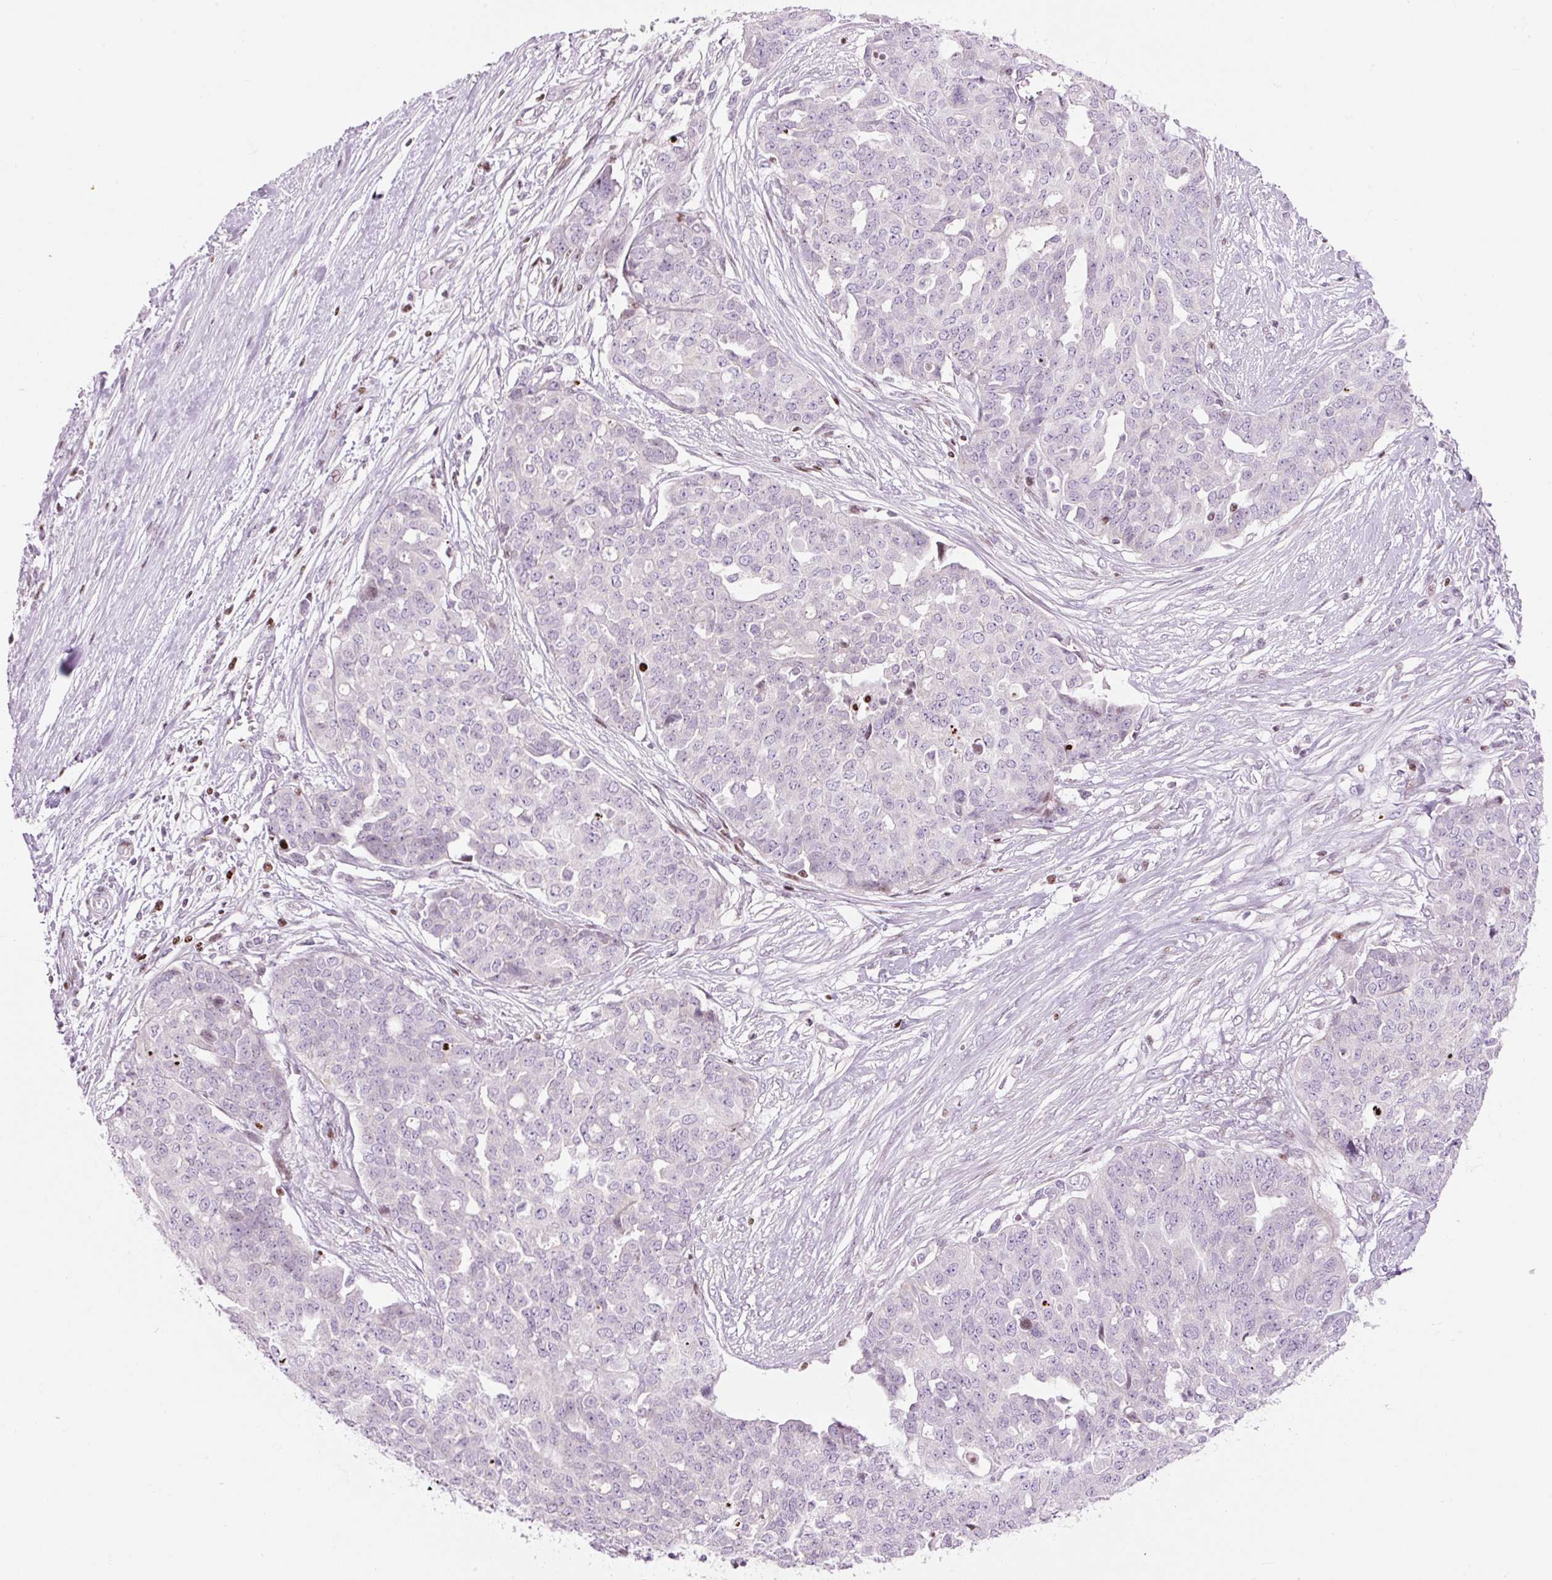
{"staining": {"intensity": "negative", "quantity": "none", "location": "none"}, "tissue": "ovarian cancer", "cell_type": "Tumor cells", "image_type": "cancer", "snomed": [{"axis": "morphology", "description": "Cystadenocarcinoma, serous, NOS"}, {"axis": "topography", "description": "Soft tissue"}, {"axis": "topography", "description": "Ovary"}], "caption": "Image shows no significant protein positivity in tumor cells of ovarian cancer (serous cystadenocarcinoma).", "gene": "TMEM177", "patient": {"sex": "female", "age": 57}}